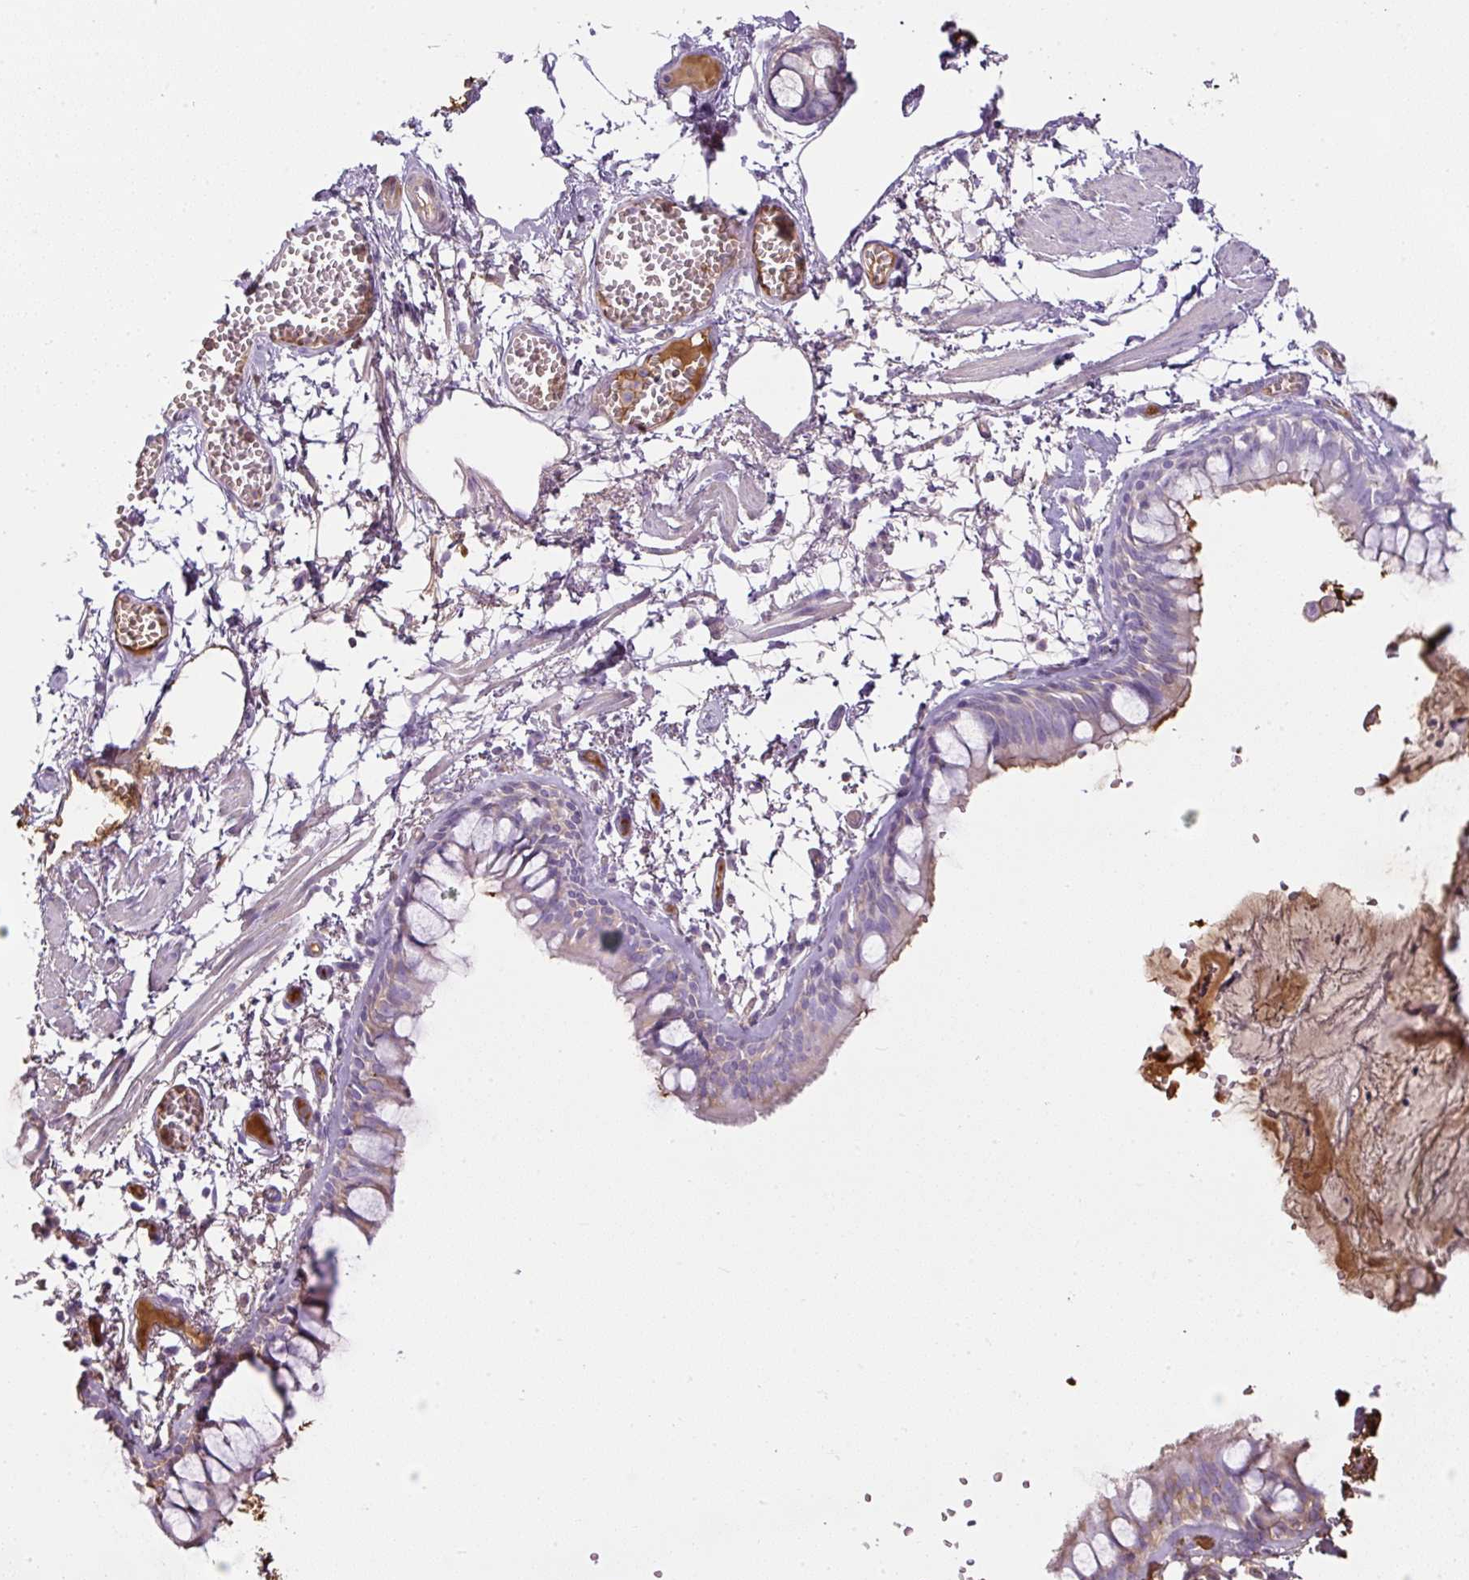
{"staining": {"intensity": "moderate", "quantity": "<25%", "location": "cytoplasmic/membranous"}, "tissue": "bronchus", "cell_type": "Respiratory epithelial cells", "image_type": "normal", "snomed": [{"axis": "morphology", "description": "Normal tissue, NOS"}, {"axis": "topography", "description": "Cartilage tissue"}, {"axis": "topography", "description": "Bronchus"}], "caption": "Immunohistochemical staining of unremarkable human bronchus demonstrates moderate cytoplasmic/membranous protein expression in approximately <25% of respiratory epithelial cells.", "gene": "APOA1", "patient": {"sex": "male", "age": 78}}